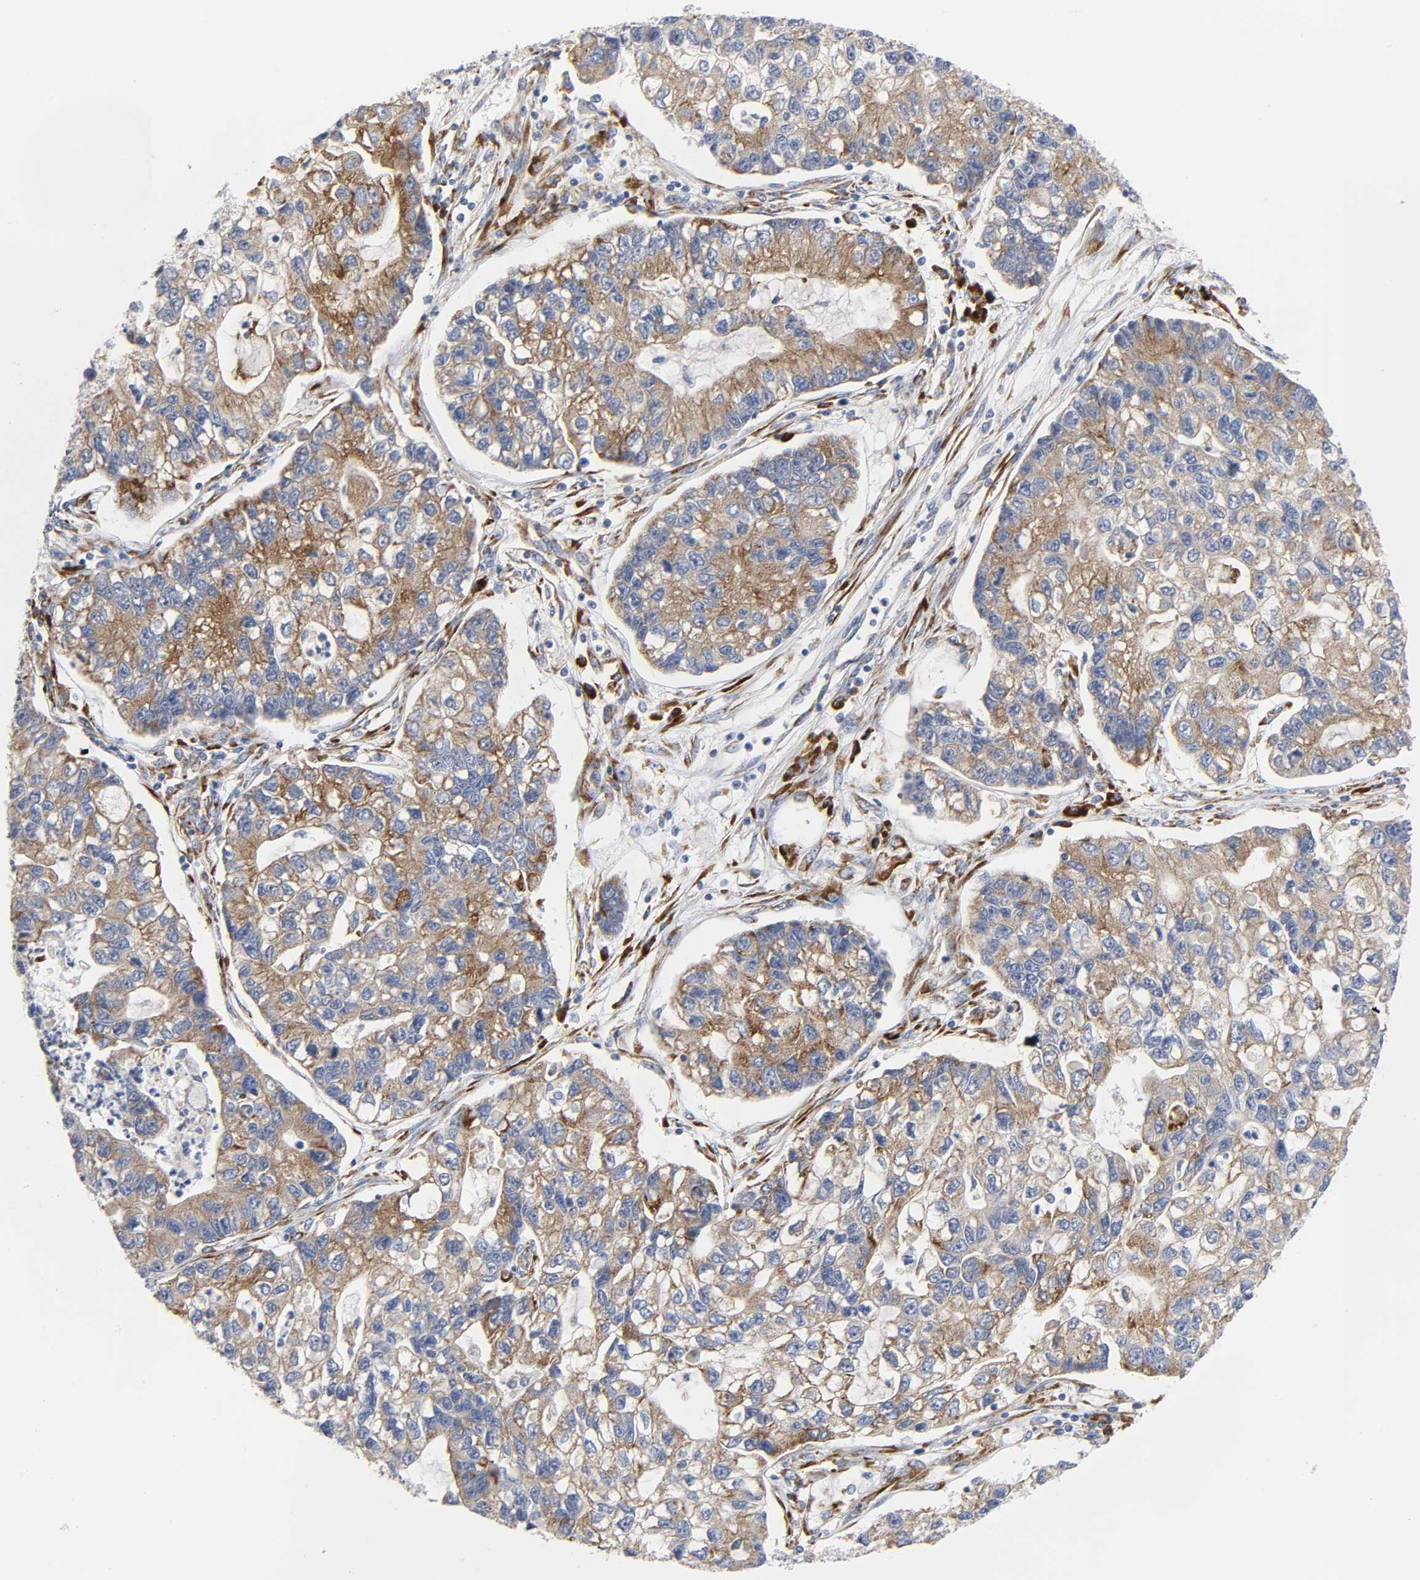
{"staining": {"intensity": "moderate", "quantity": ">75%", "location": "cytoplasmic/membranous"}, "tissue": "lung cancer", "cell_type": "Tumor cells", "image_type": "cancer", "snomed": [{"axis": "morphology", "description": "Adenocarcinoma, NOS"}, {"axis": "topography", "description": "Lung"}], "caption": "Lung cancer (adenocarcinoma) stained for a protein exhibits moderate cytoplasmic/membranous positivity in tumor cells. The staining was performed using DAB to visualize the protein expression in brown, while the nuclei were stained in blue with hematoxylin (Magnification: 20x).", "gene": "REL", "patient": {"sex": "female", "age": 51}}